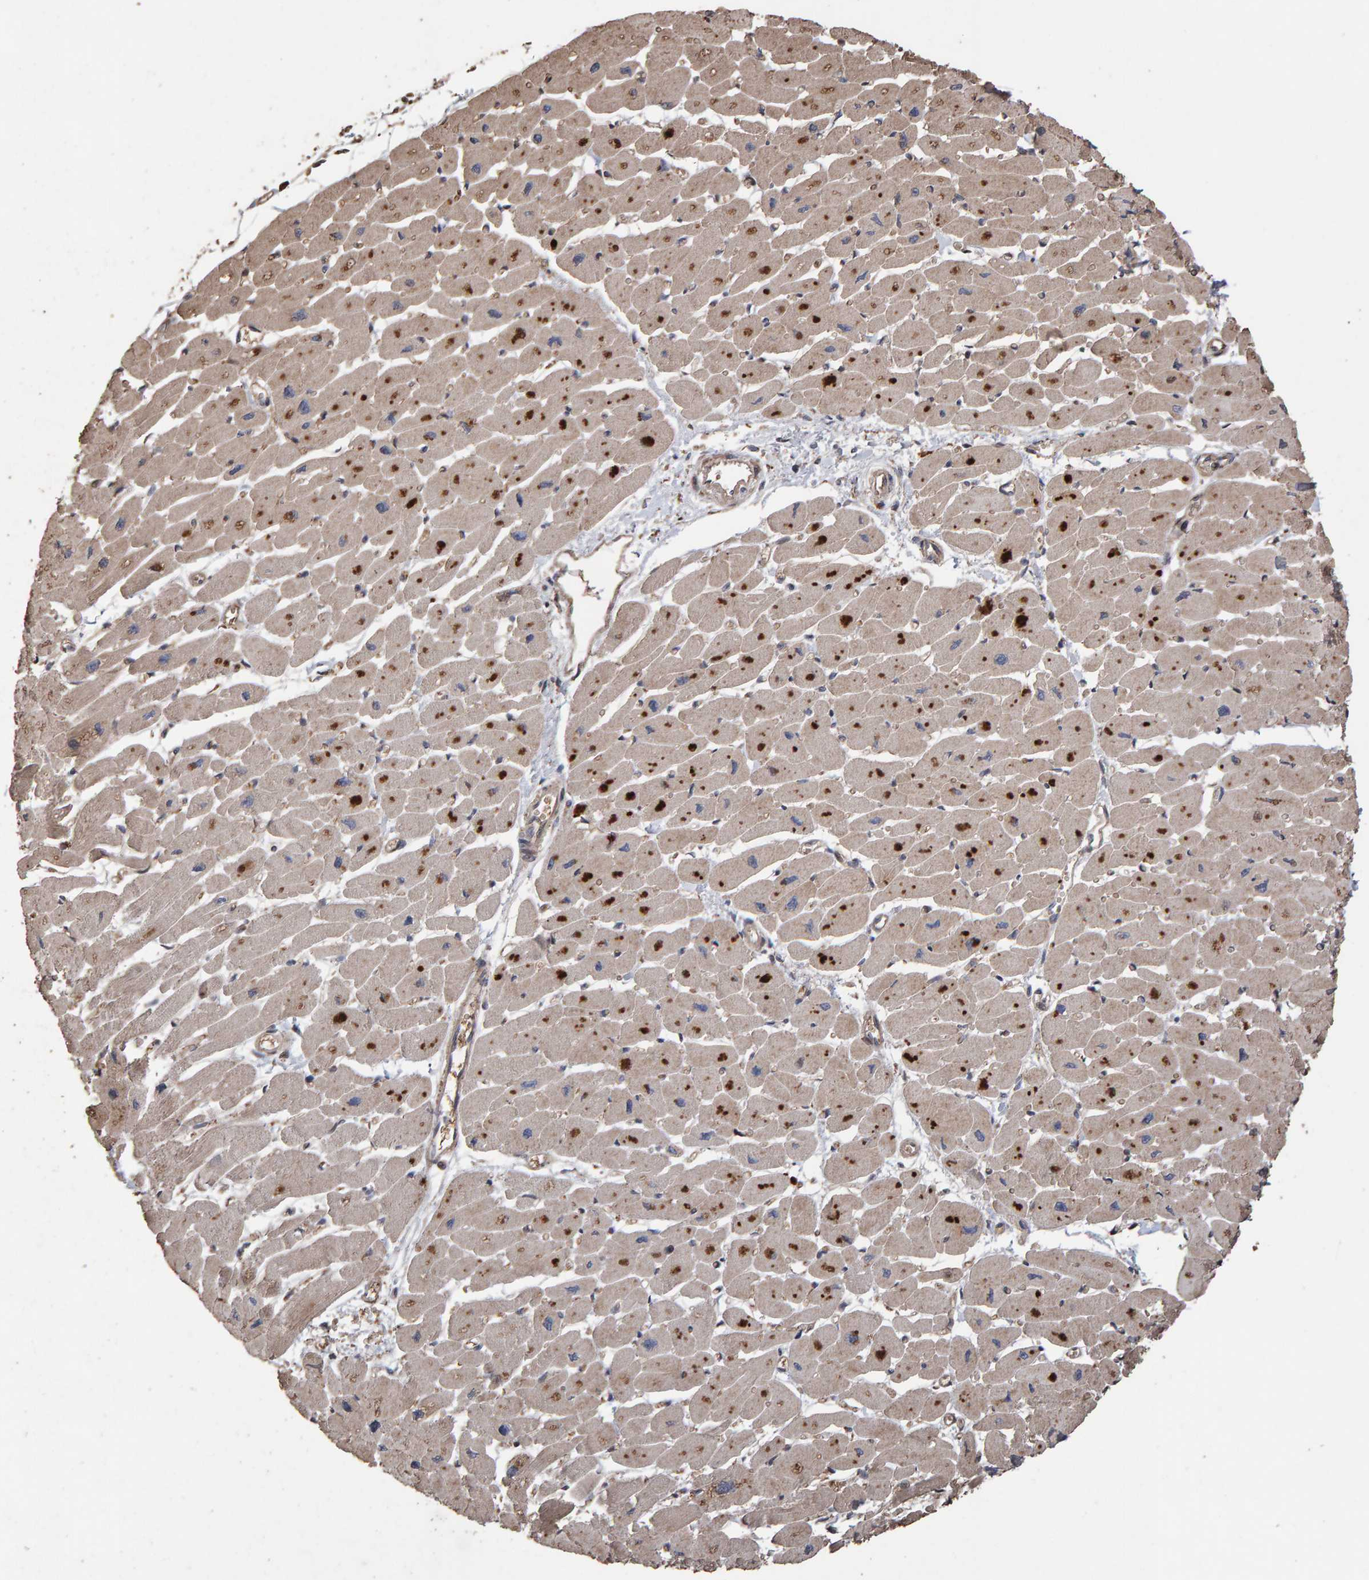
{"staining": {"intensity": "moderate", "quantity": ">75%", "location": "cytoplasmic/membranous"}, "tissue": "heart muscle", "cell_type": "Cardiomyocytes", "image_type": "normal", "snomed": [{"axis": "morphology", "description": "Normal tissue, NOS"}, {"axis": "topography", "description": "Heart"}], "caption": "DAB immunohistochemical staining of benign human heart muscle displays moderate cytoplasmic/membranous protein expression in approximately >75% of cardiomyocytes.", "gene": "OSBP2", "patient": {"sex": "female", "age": 54}}